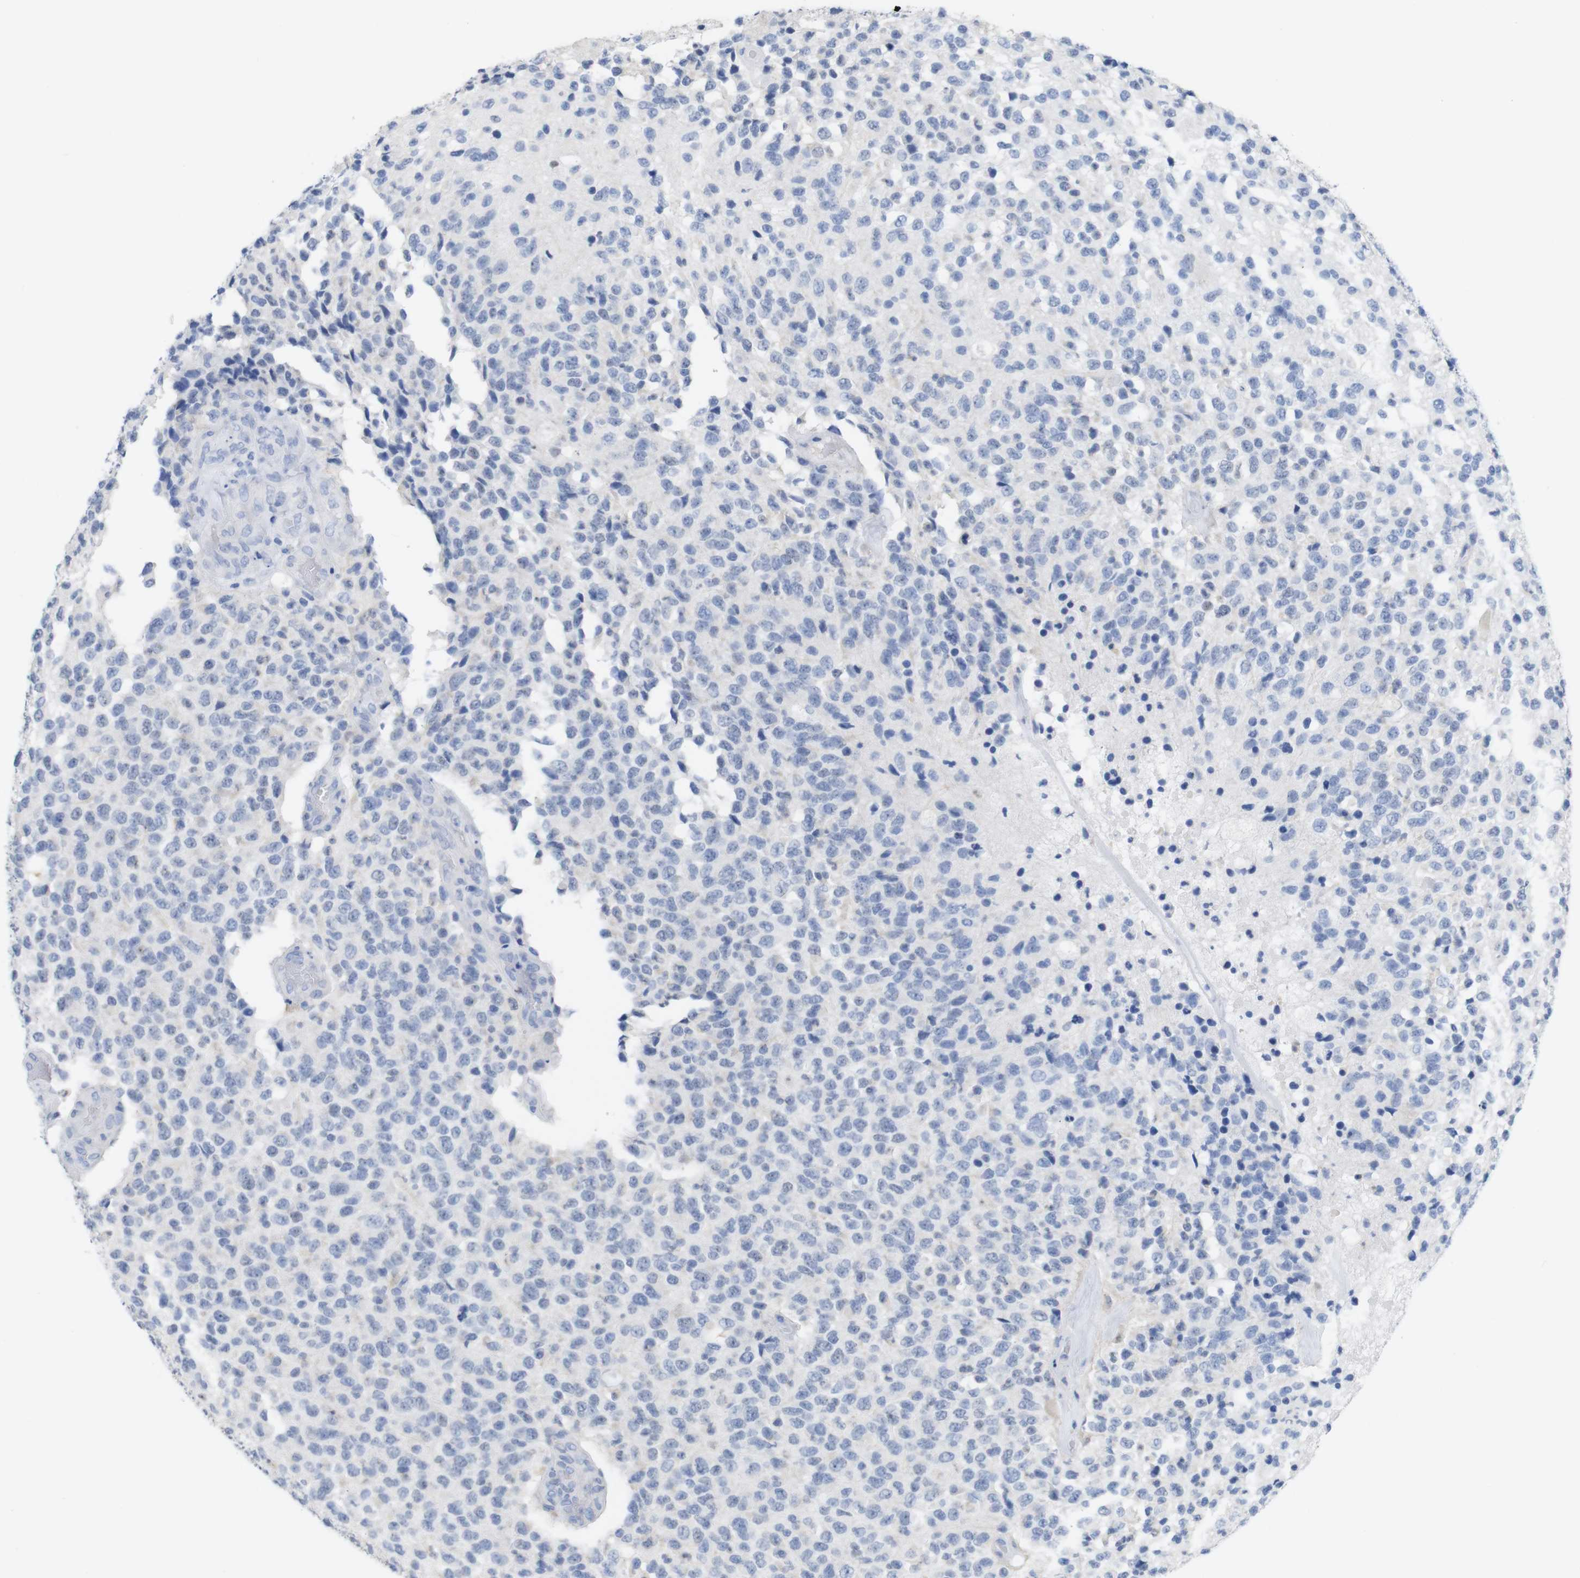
{"staining": {"intensity": "negative", "quantity": "none", "location": "none"}, "tissue": "glioma", "cell_type": "Tumor cells", "image_type": "cancer", "snomed": [{"axis": "morphology", "description": "Glioma, malignant, High grade"}, {"axis": "topography", "description": "pancreas cauda"}], "caption": "Immunohistochemical staining of human malignant glioma (high-grade) reveals no significant staining in tumor cells.", "gene": "PNMA1", "patient": {"sex": "male", "age": 60}}